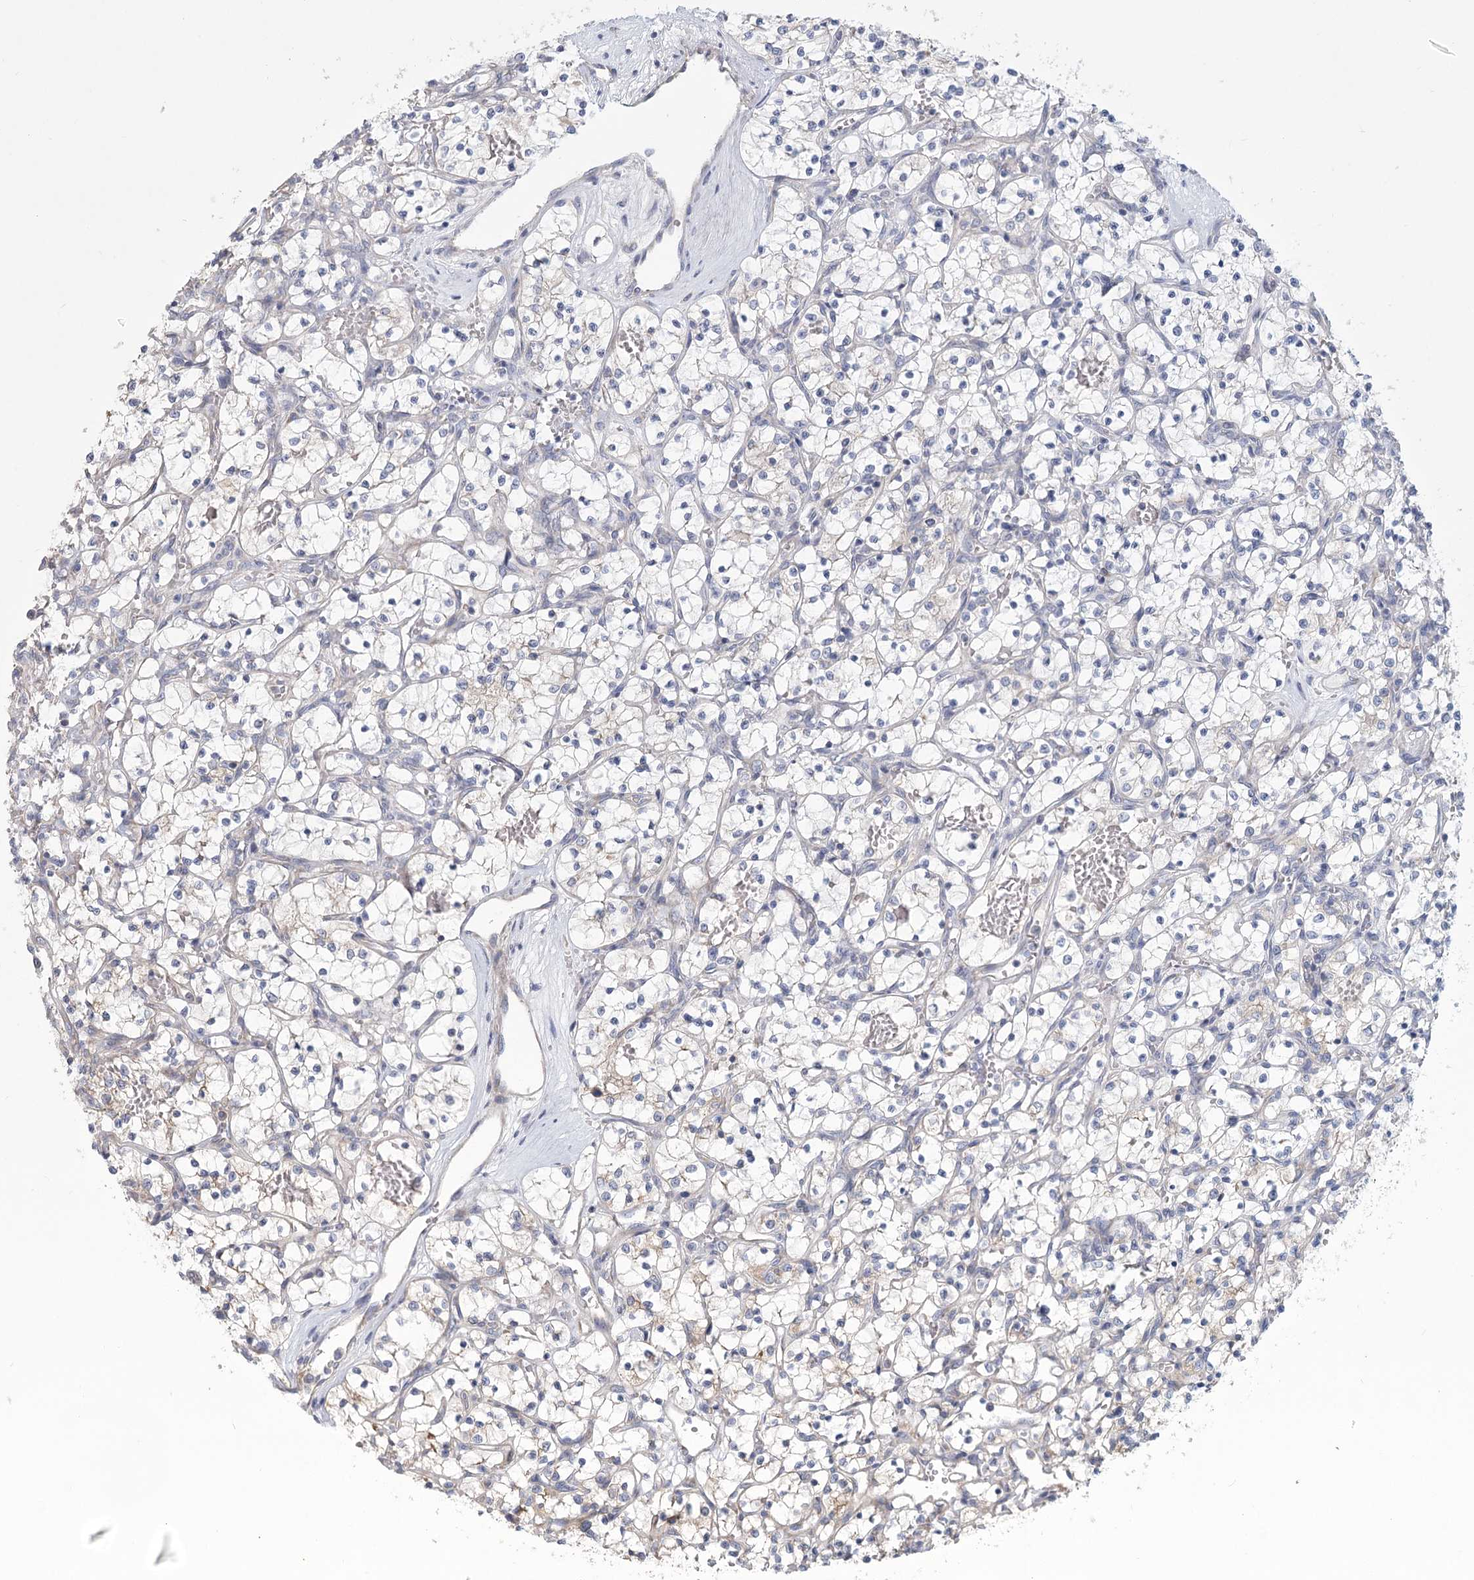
{"staining": {"intensity": "negative", "quantity": "none", "location": "none"}, "tissue": "renal cancer", "cell_type": "Tumor cells", "image_type": "cancer", "snomed": [{"axis": "morphology", "description": "Adenocarcinoma, NOS"}, {"axis": "topography", "description": "Kidney"}], "caption": "This is an IHC photomicrograph of adenocarcinoma (renal). There is no expression in tumor cells.", "gene": "CNTLN", "patient": {"sex": "female", "age": 69}}